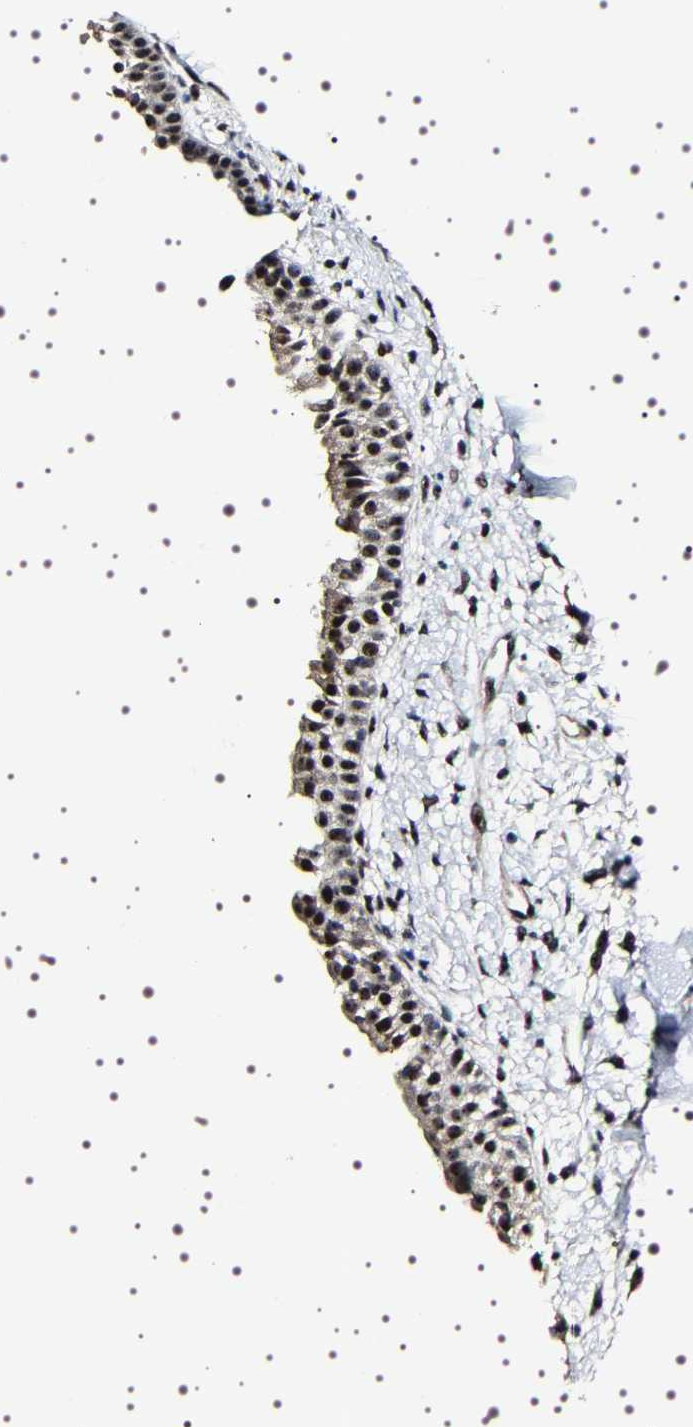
{"staining": {"intensity": "moderate", "quantity": "25%-75%", "location": "cytoplasmic/membranous,nuclear"}, "tissue": "nasopharynx", "cell_type": "Respiratory epithelial cells", "image_type": "normal", "snomed": [{"axis": "morphology", "description": "Normal tissue, NOS"}, {"axis": "topography", "description": "Nasopharynx"}], "caption": "Immunohistochemistry image of unremarkable nasopharynx stained for a protein (brown), which displays medium levels of moderate cytoplasmic/membranous,nuclear positivity in about 25%-75% of respiratory epithelial cells.", "gene": "GNL3", "patient": {"sex": "male", "age": 22}}